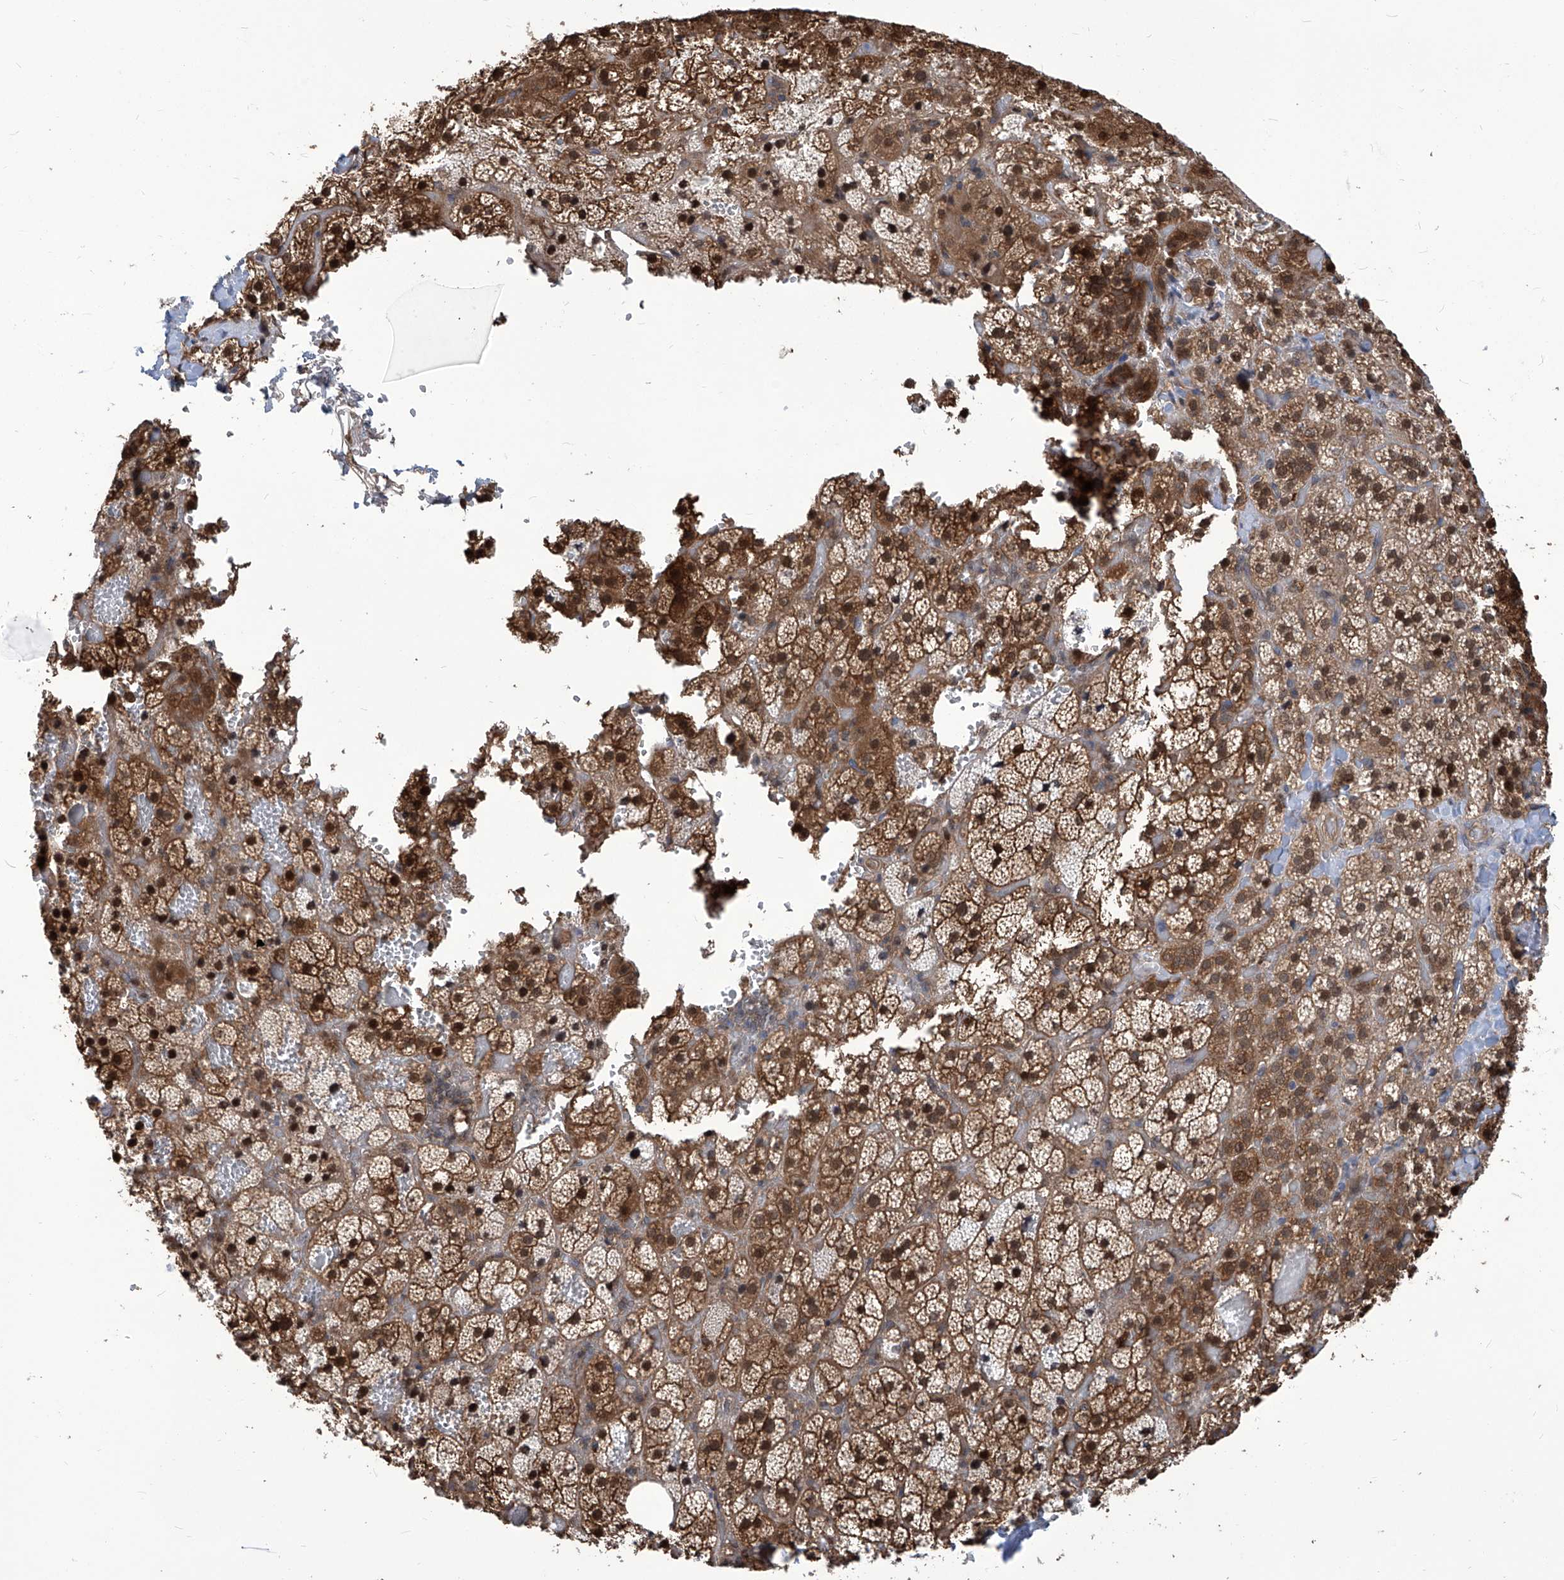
{"staining": {"intensity": "strong", "quantity": ">75%", "location": "cytoplasmic/membranous,nuclear"}, "tissue": "adrenal gland", "cell_type": "Glandular cells", "image_type": "normal", "snomed": [{"axis": "morphology", "description": "Normal tissue, NOS"}, {"axis": "topography", "description": "Adrenal gland"}], "caption": "Protein expression by IHC shows strong cytoplasmic/membranous,nuclear expression in approximately >75% of glandular cells in normal adrenal gland. Immunohistochemistry (ihc) stains the protein in brown and the nuclei are stained blue.", "gene": "PSMB1", "patient": {"sex": "female", "age": 59}}